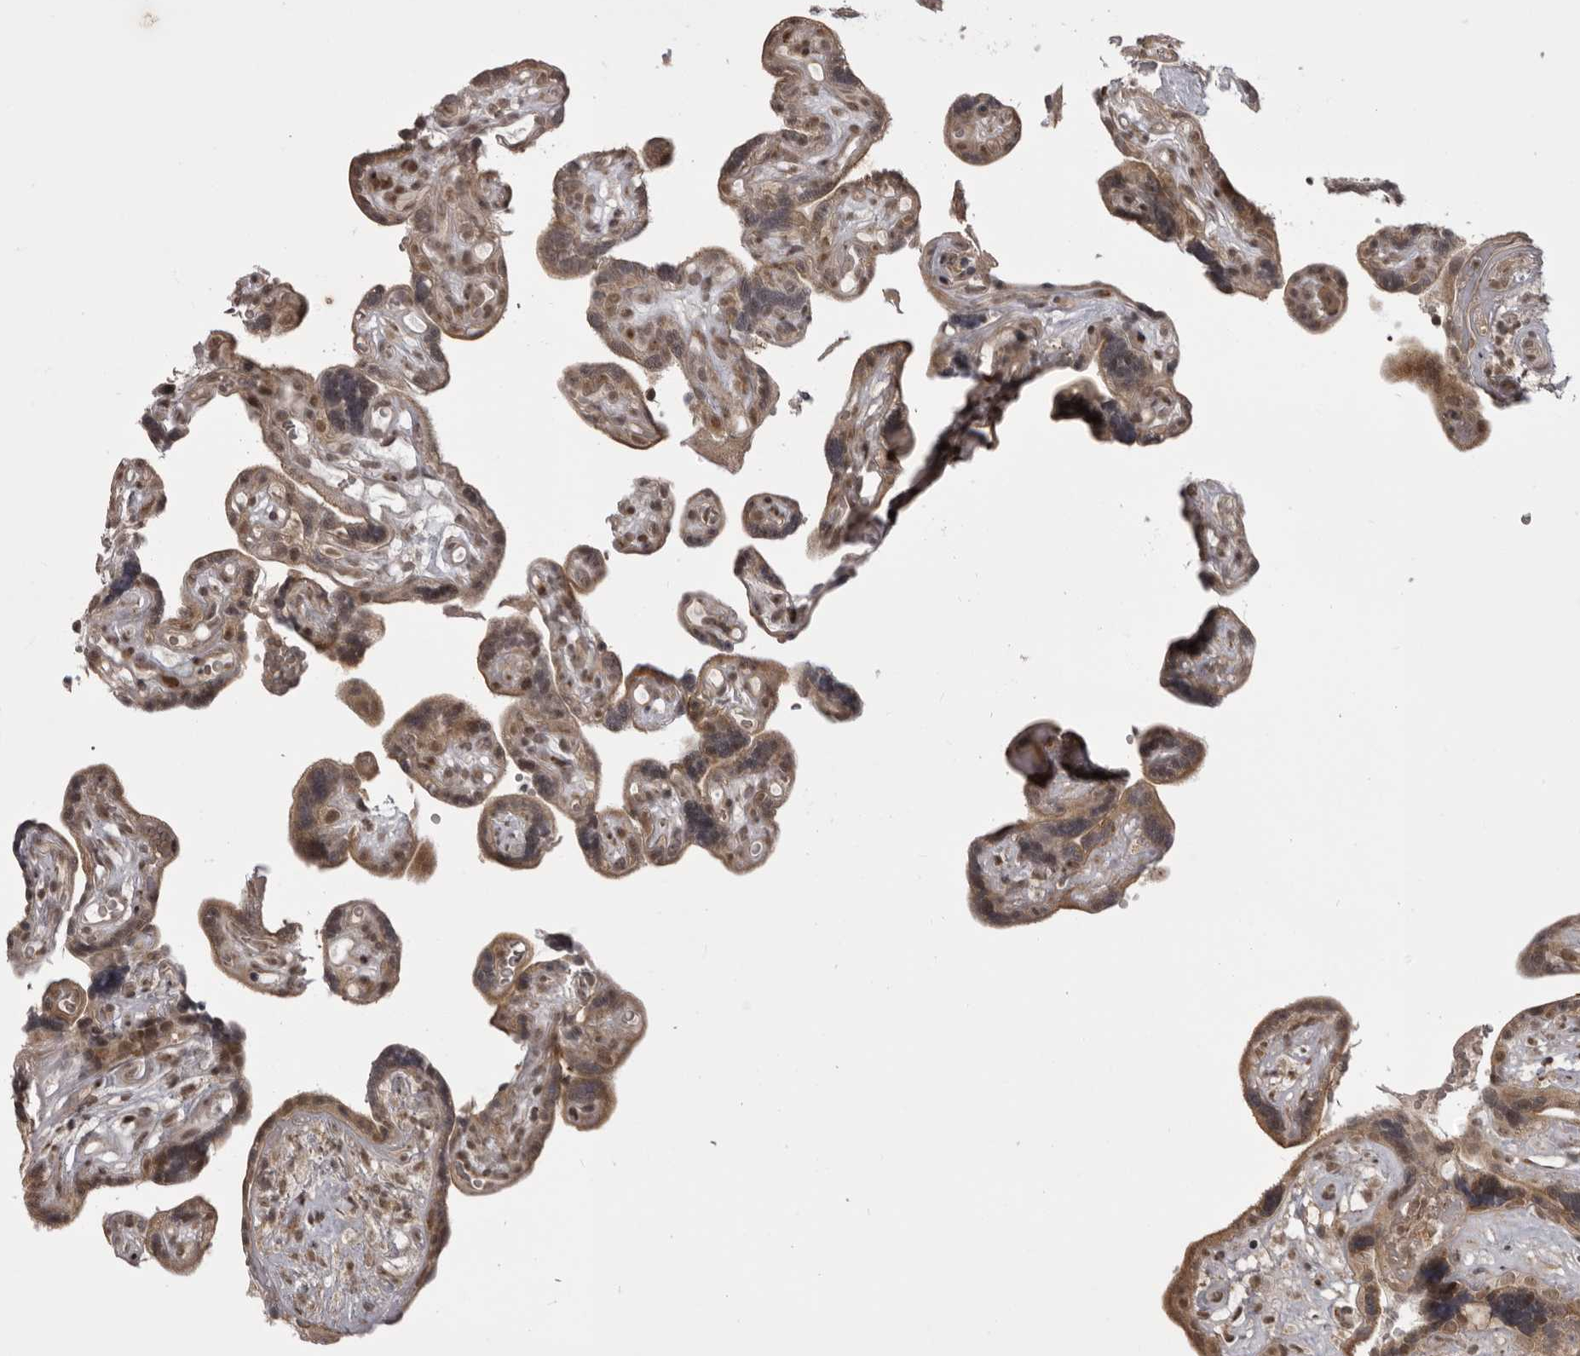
{"staining": {"intensity": "moderate", "quantity": ">75%", "location": "cytoplasmic/membranous,nuclear"}, "tissue": "placenta", "cell_type": "Decidual cells", "image_type": "normal", "snomed": [{"axis": "morphology", "description": "Normal tissue, NOS"}, {"axis": "topography", "description": "Placenta"}], "caption": "A photomicrograph of human placenta stained for a protein demonstrates moderate cytoplasmic/membranous,nuclear brown staining in decidual cells. The protein is shown in brown color, while the nuclei are stained blue.", "gene": "C1orf109", "patient": {"sex": "female", "age": 30}}